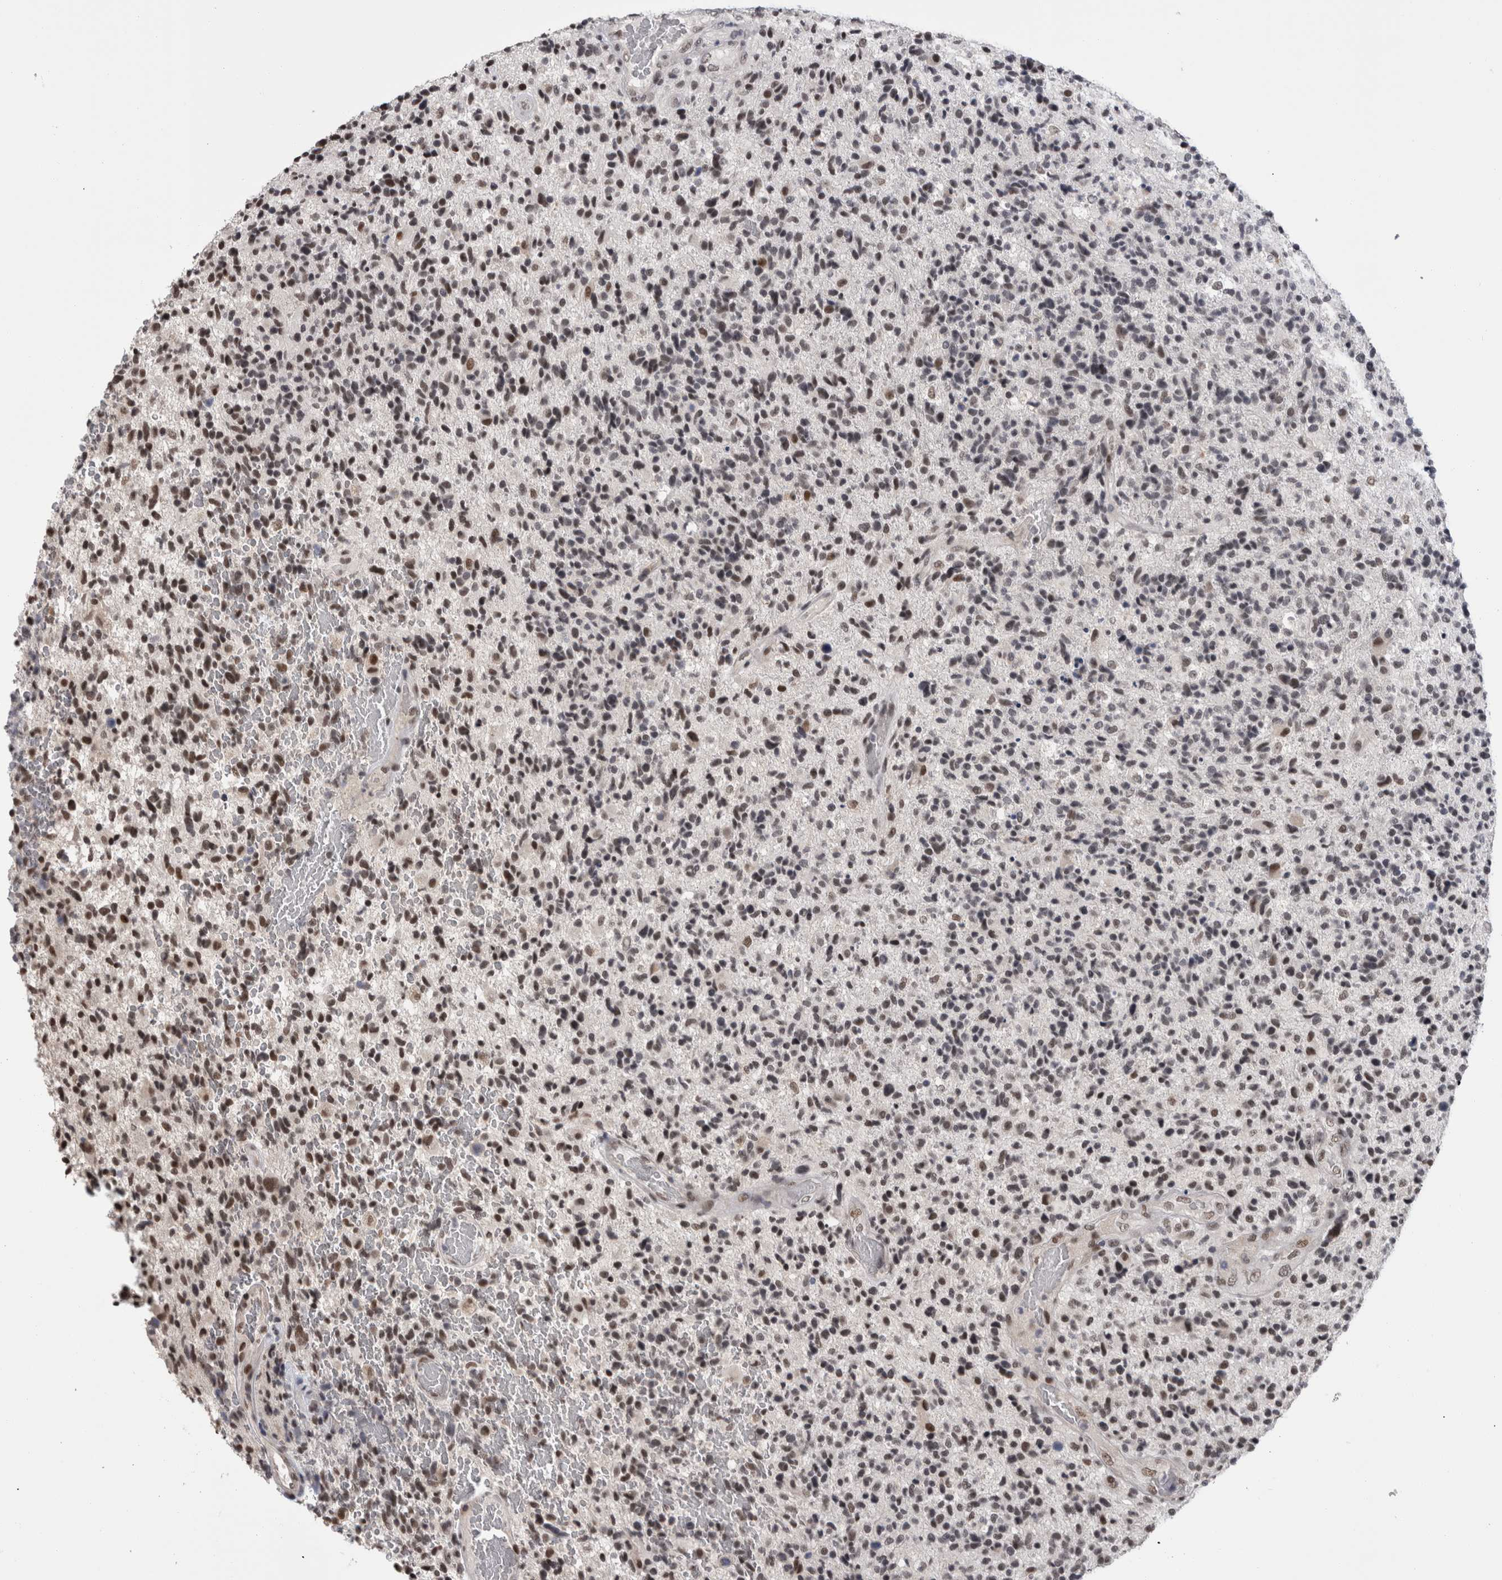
{"staining": {"intensity": "weak", "quantity": "25%-75%", "location": "nuclear"}, "tissue": "glioma", "cell_type": "Tumor cells", "image_type": "cancer", "snomed": [{"axis": "morphology", "description": "Glioma, malignant, High grade"}, {"axis": "topography", "description": "Brain"}], "caption": "IHC of glioma reveals low levels of weak nuclear expression in approximately 25%-75% of tumor cells.", "gene": "CPSF2", "patient": {"sex": "male", "age": 72}}